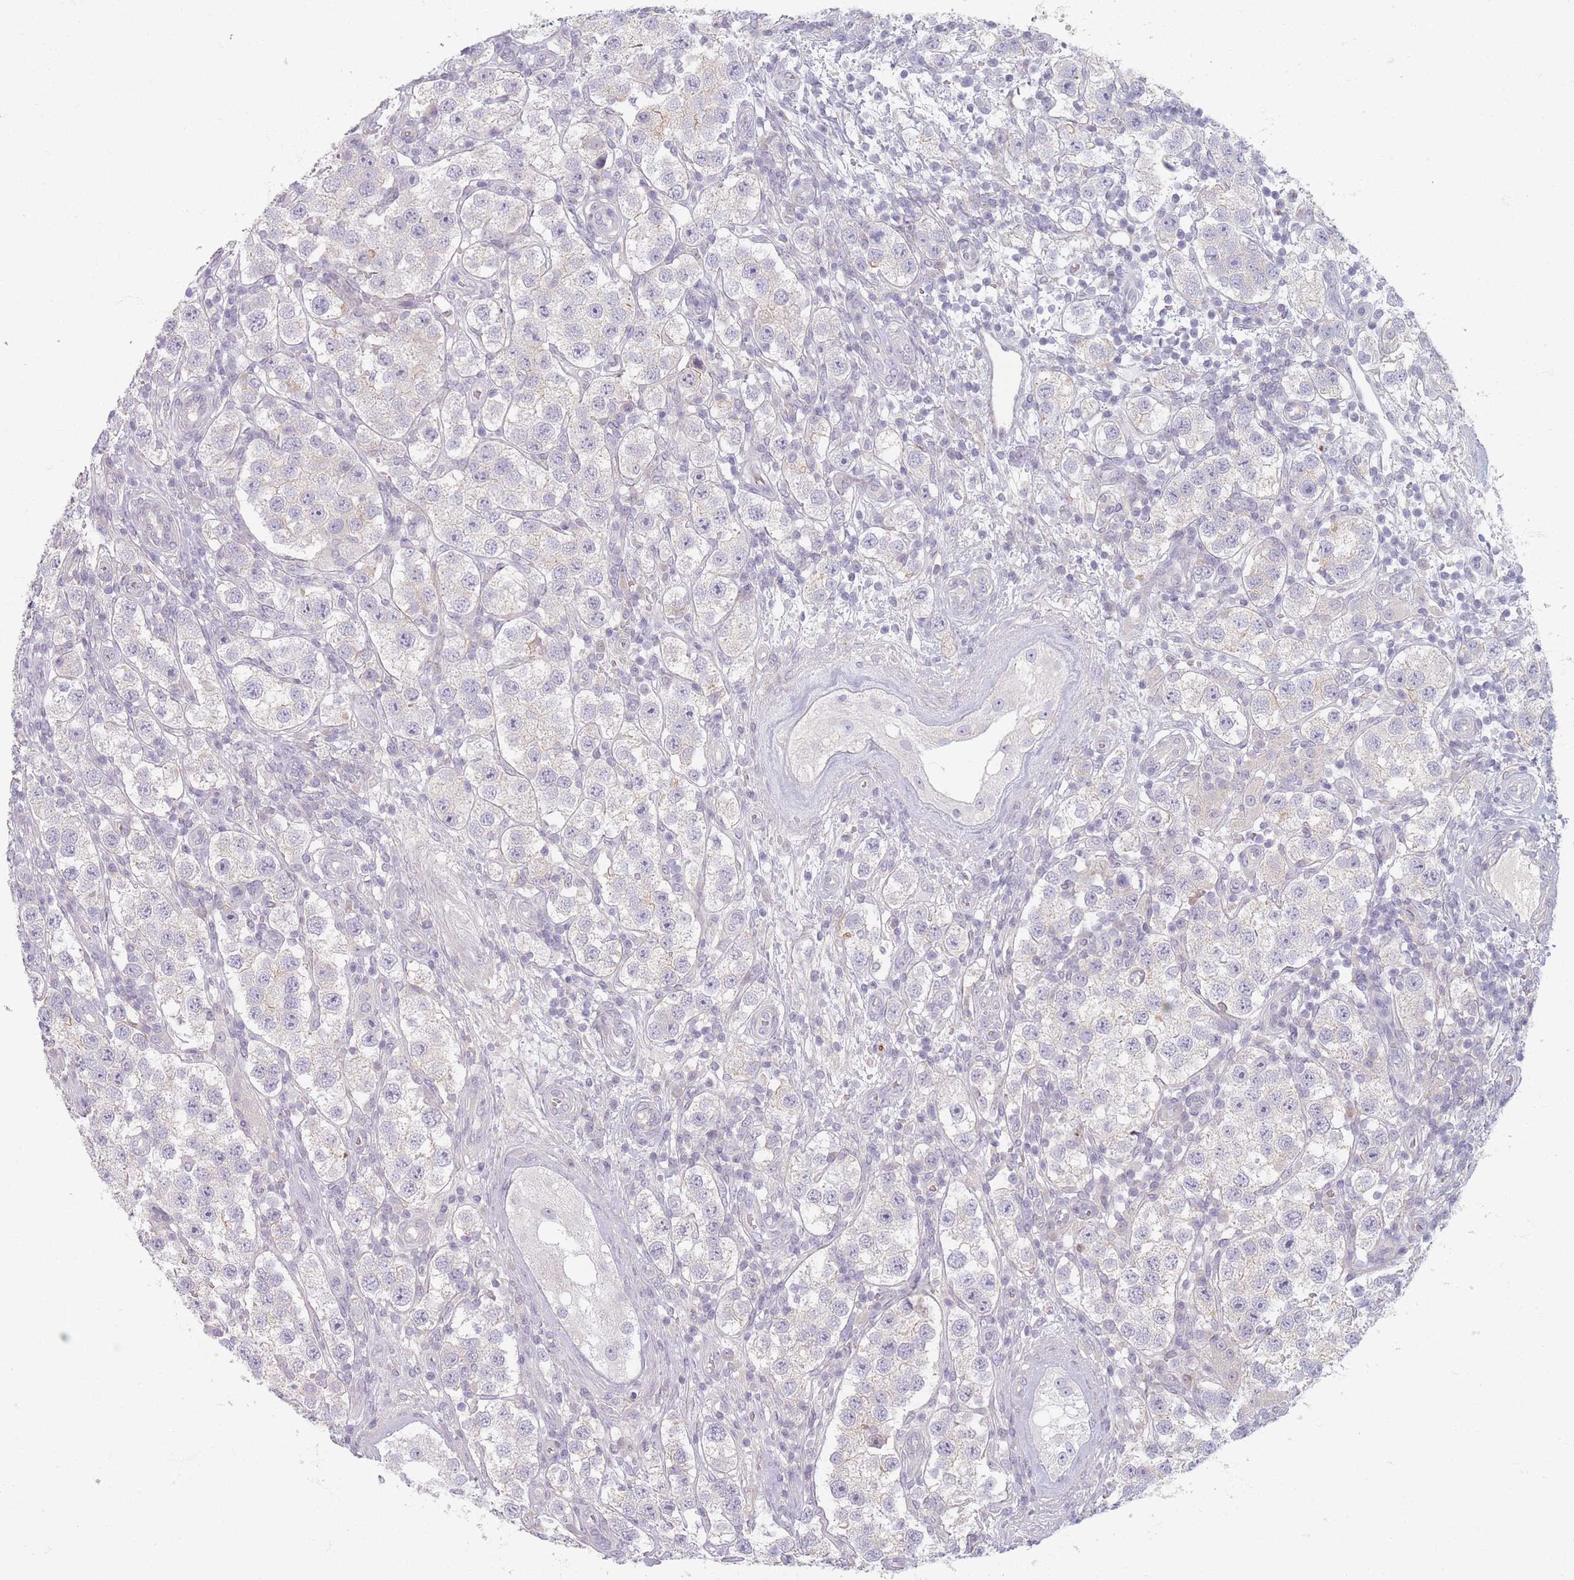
{"staining": {"intensity": "negative", "quantity": "none", "location": "none"}, "tissue": "testis cancer", "cell_type": "Tumor cells", "image_type": "cancer", "snomed": [{"axis": "morphology", "description": "Seminoma, NOS"}, {"axis": "topography", "description": "Testis"}], "caption": "Micrograph shows no significant protein staining in tumor cells of testis cancer.", "gene": "TMOD1", "patient": {"sex": "male", "age": 37}}